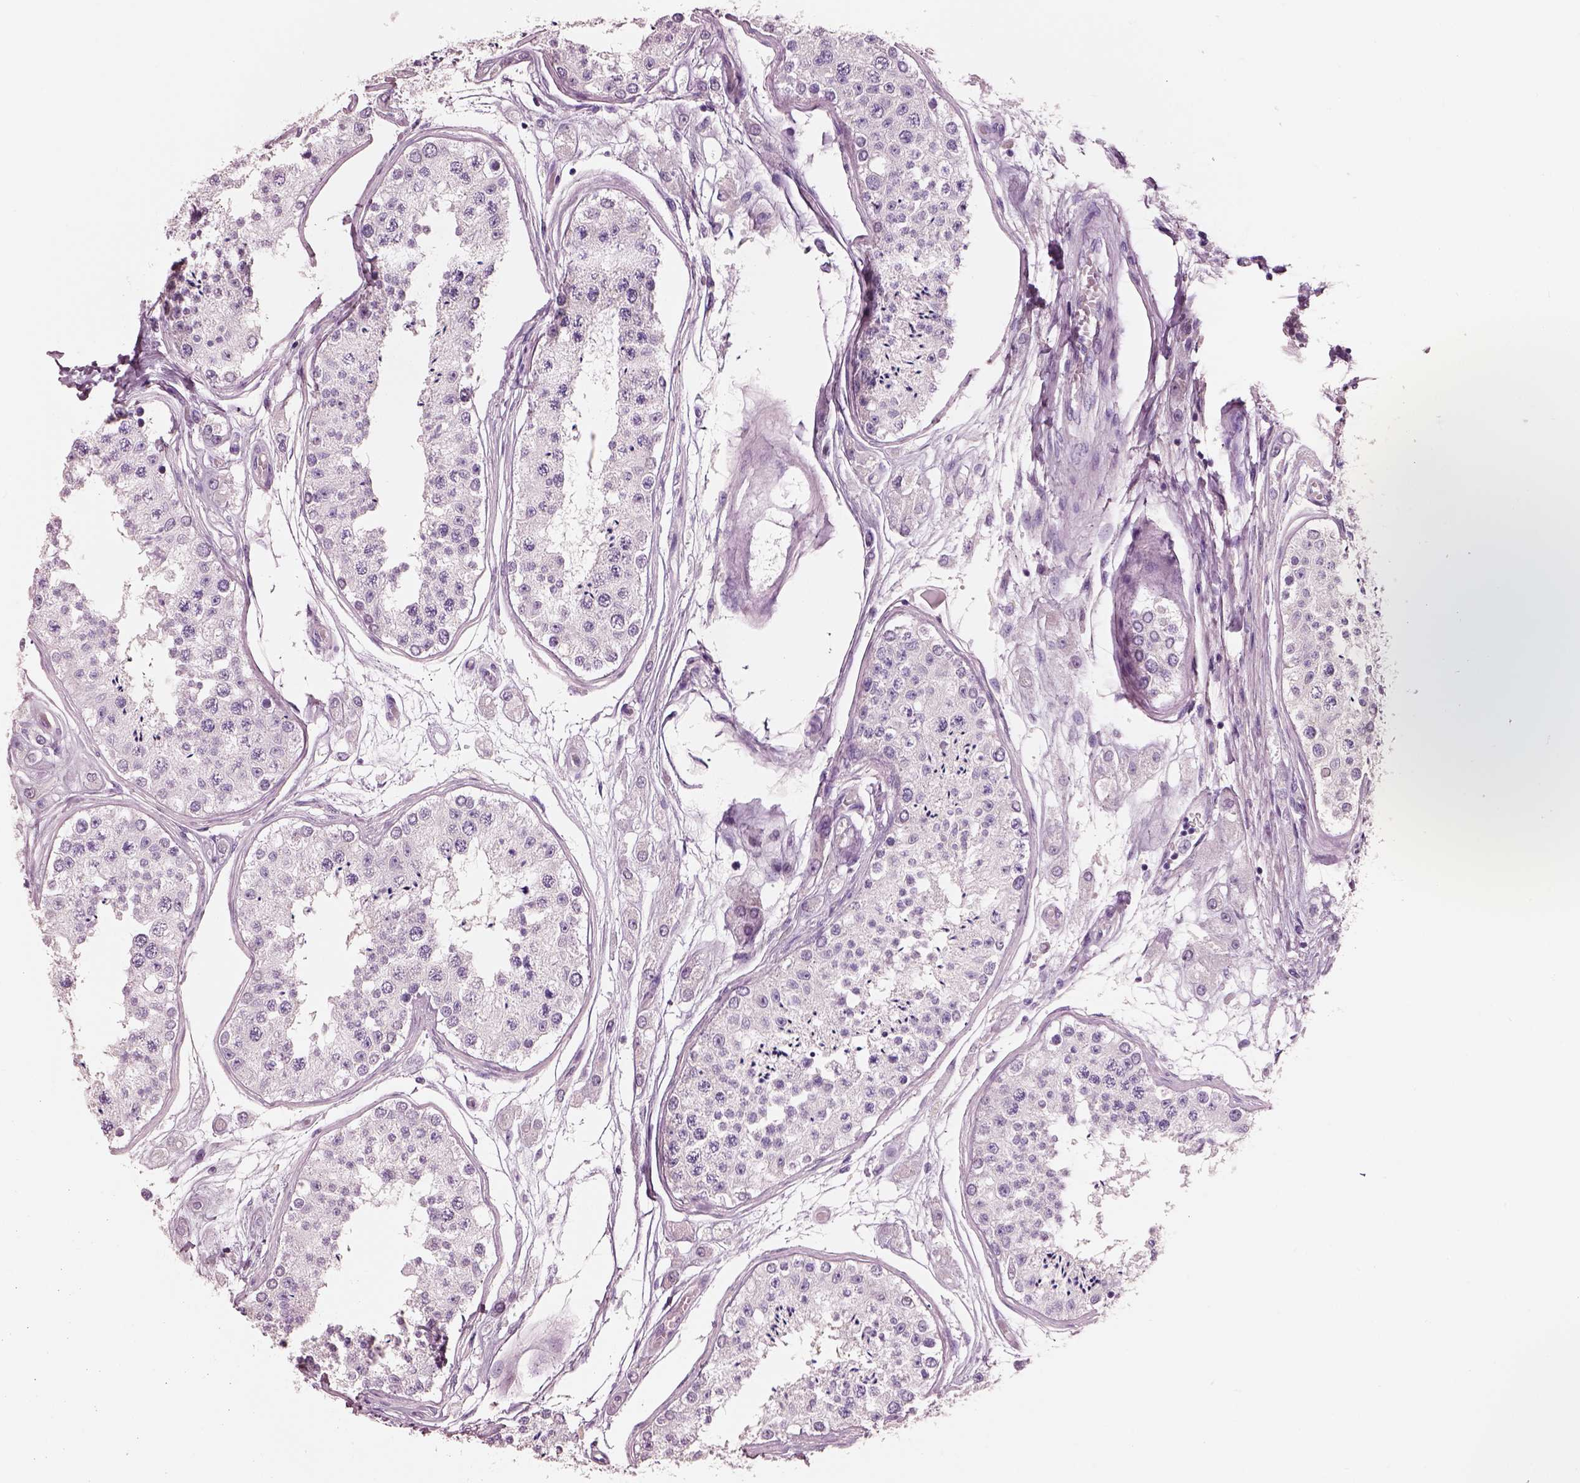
{"staining": {"intensity": "weak", "quantity": "<25%", "location": "nuclear"}, "tissue": "testis", "cell_type": "Cells in seminiferous ducts", "image_type": "normal", "snomed": [{"axis": "morphology", "description": "Normal tissue, NOS"}, {"axis": "topography", "description": "Testis"}], "caption": "This photomicrograph is of benign testis stained with IHC to label a protein in brown with the nuclei are counter-stained blue. There is no expression in cells in seminiferous ducts.", "gene": "PNOC", "patient": {"sex": "male", "age": 25}}